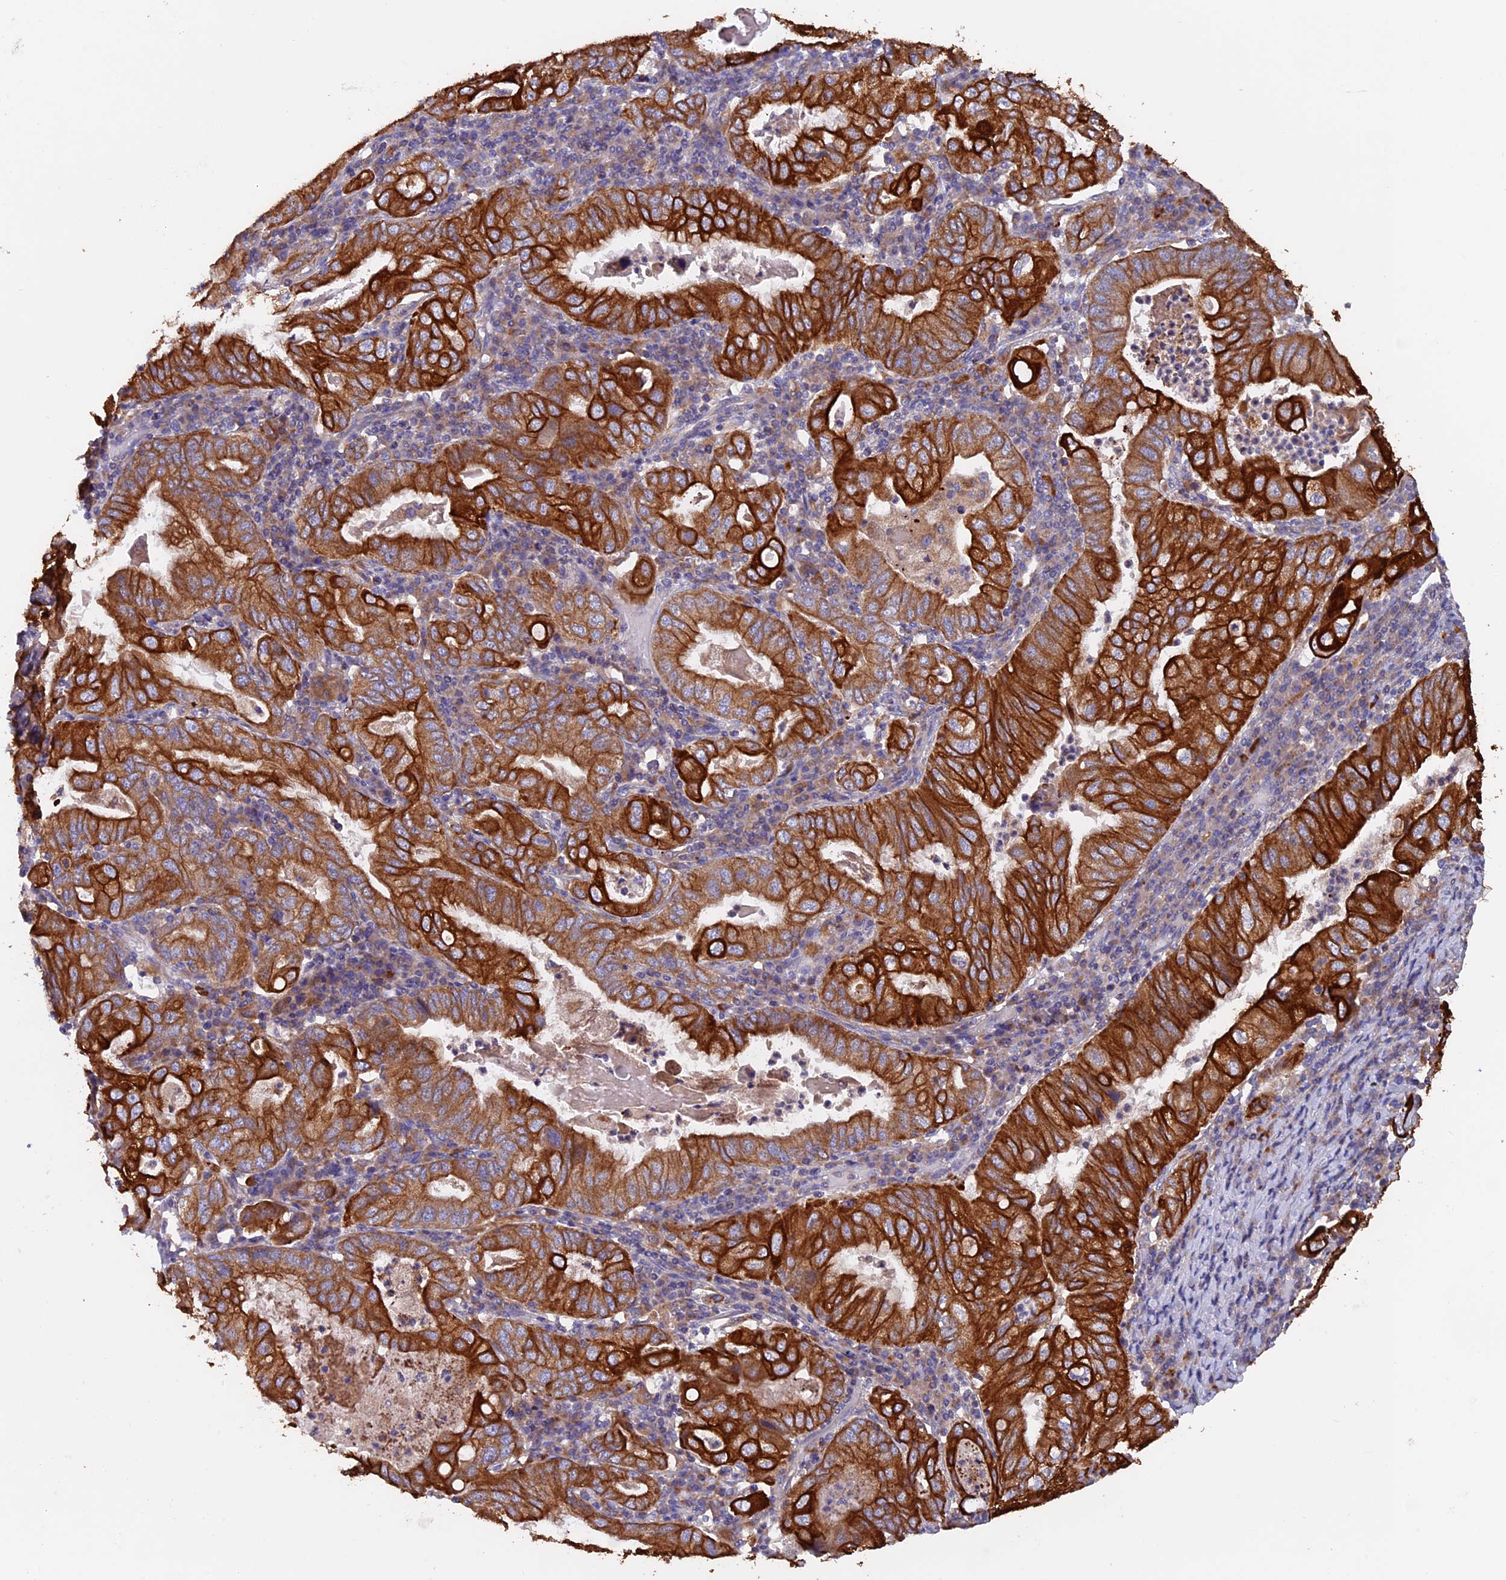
{"staining": {"intensity": "strong", "quantity": ">75%", "location": "cytoplasmic/membranous"}, "tissue": "stomach cancer", "cell_type": "Tumor cells", "image_type": "cancer", "snomed": [{"axis": "morphology", "description": "Normal tissue, NOS"}, {"axis": "morphology", "description": "Adenocarcinoma, NOS"}, {"axis": "topography", "description": "Esophagus"}, {"axis": "topography", "description": "Stomach, upper"}, {"axis": "topography", "description": "Peripheral nerve tissue"}], "caption": "DAB immunohistochemical staining of adenocarcinoma (stomach) demonstrates strong cytoplasmic/membranous protein staining in about >75% of tumor cells.", "gene": "PTPN9", "patient": {"sex": "male", "age": 62}}